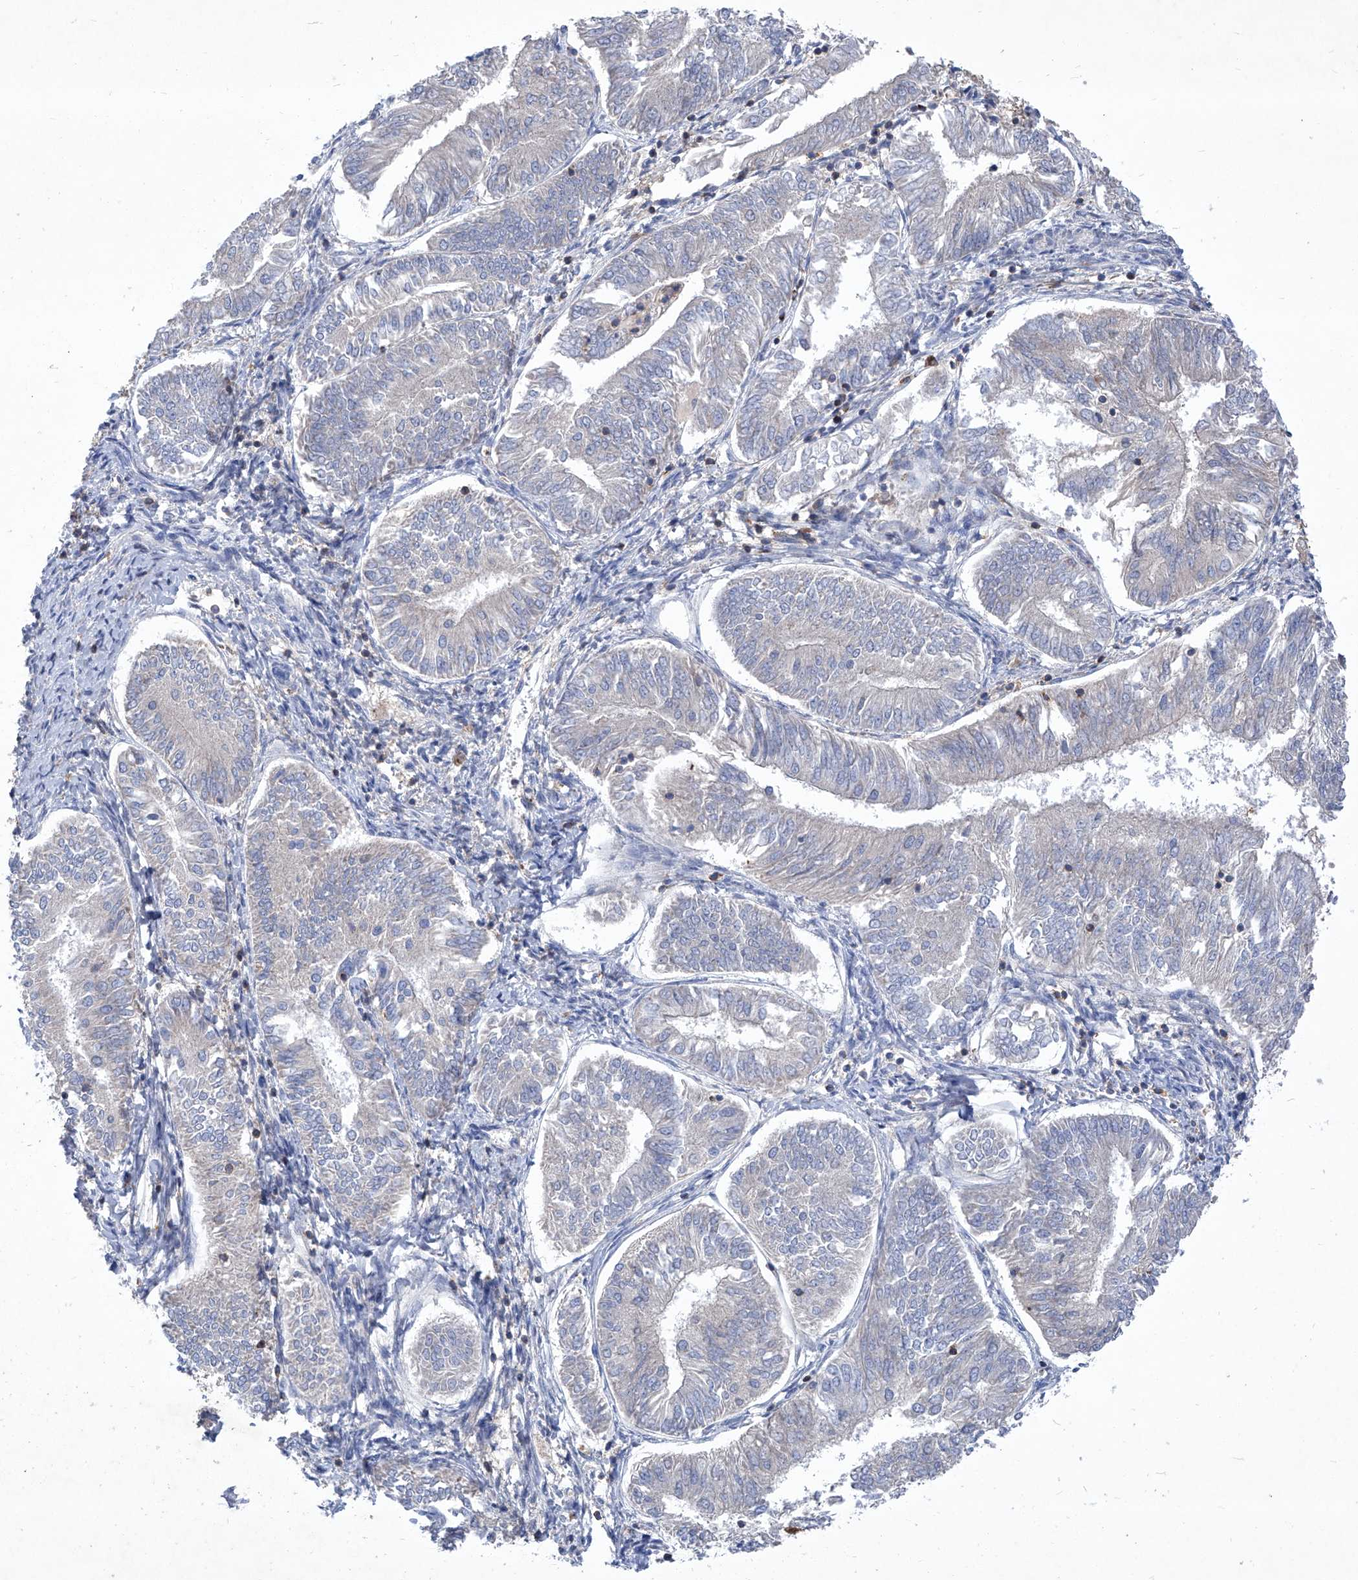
{"staining": {"intensity": "negative", "quantity": "none", "location": "none"}, "tissue": "endometrial cancer", "cell_type": "Tumor cells", "image_type": "cancer", "snomed": [{"axis": "morphology", "description": "Adenocarcinoma, NOS"}, {"axis": "topography", "description": "Endometrium"}], "caption": "High magnification brightfield microscopy of adenocarcinoma (endometrial) stained with DAB (brown) and counterstained with hematoxylin (blue): tumor cells show no significant expression. The staining is performed using DAB (3,3'-diaminobenzidine) brown chromogen with nuclei counter-stained in using hematoxylin.", "gene": "EPHA8", "patient": {"sex": "female", "age": 58}}